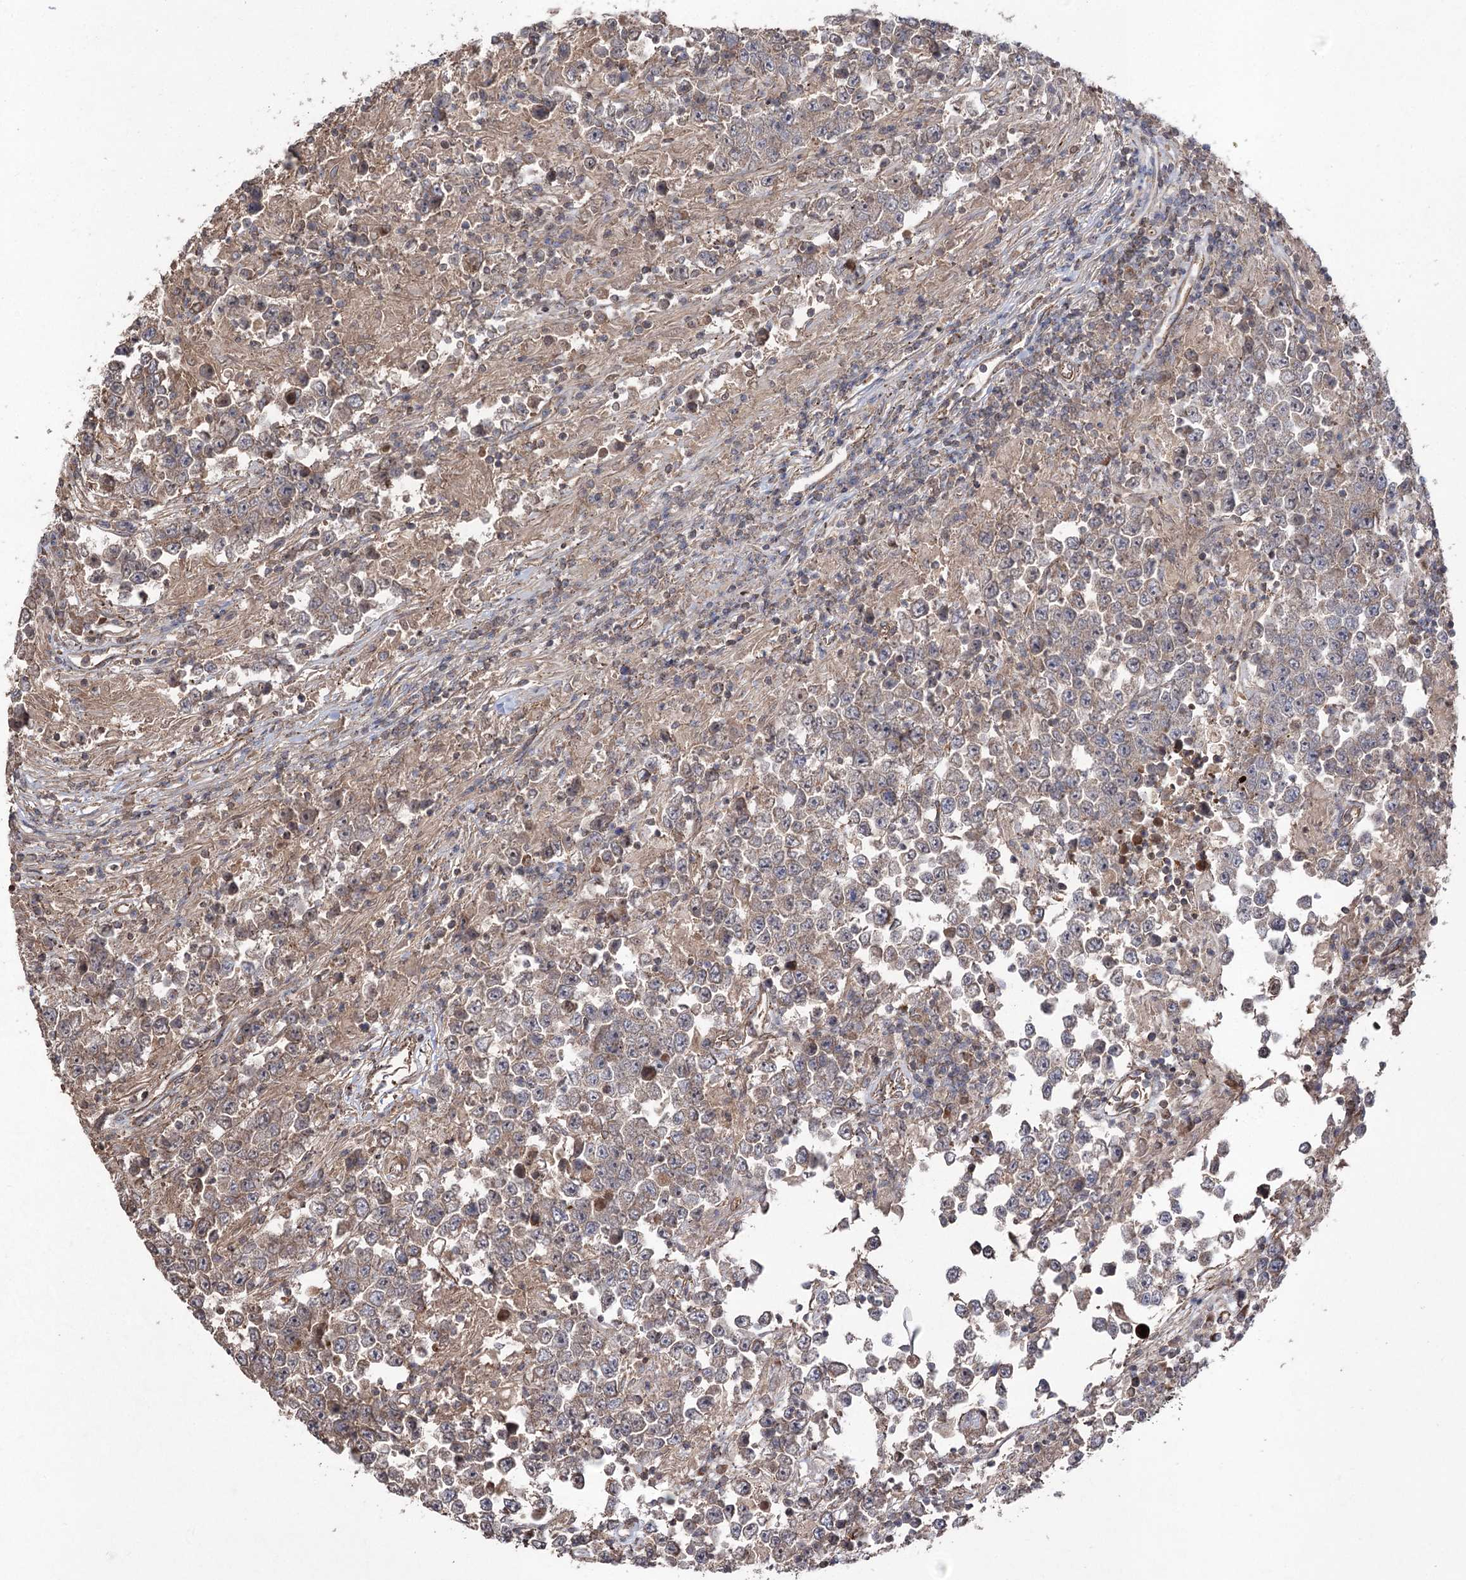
{"staining": {"intensity": "weak", "quantity": "25%-75%", "location": "cytoplasmic/membranous"}, "tissue": "testis cancer", "cell_type": "Tumor cells", "image_type": "cancer", "snomed": [{"axis": "morphology", "description": "Normal tissue, NOS"}, {"axis": "morphology", "description": "Urothelial carcinoma, High grade"}, {"axis": "morphology", "description": "Seminoma, NOS"}, {"axis": "morphology", "description": "Carcinoma, Embryonal, NOS"}, {"axis": "topography", "description": "Urinary bladder"}, {"axis": "topography", "description": "Testis"}], "caption": "IHC micrograph of neoplastic tissue: testis cancer stained using immunohistochemistry (IHC) displays low levels of weak protein expression localized specifically in the cytoplasmic/membranous of tumor cells, appearing as a cytoplasmic/membranous brown color.", "gene": "LARS2", "patient": {"sex": "male", "age": 41}}